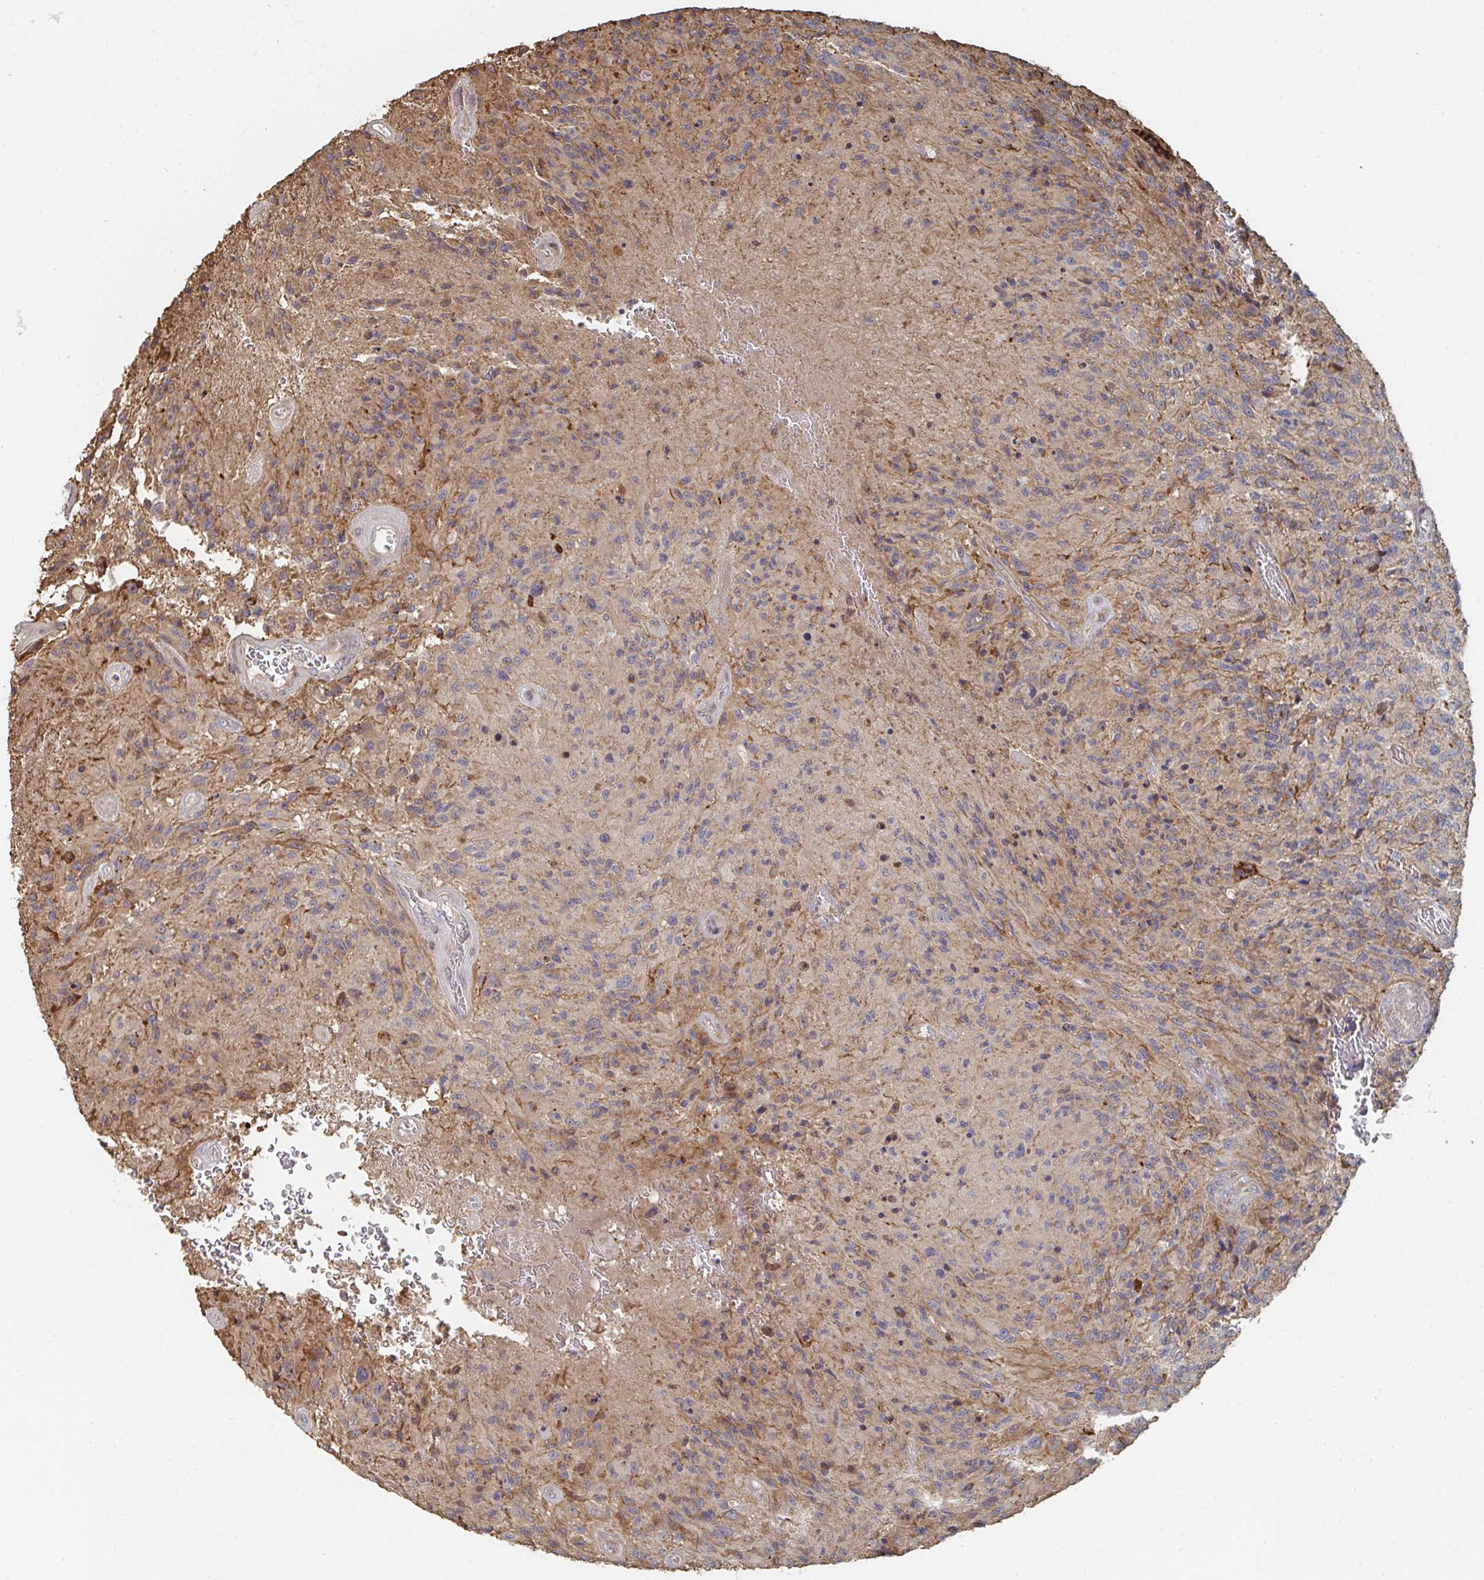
{"staining": {"intensity": "negative", "quantity": "none", "location": "none"}, "tissue": "glioma", "cell_type": "Tumor cells", "image_type": "cancer", "snomed": [{"axis": "morphology", "description": "Normal tissue, NOS"}, {"axis": "morphology", "description": "Glioma, malignant, High grade"}, {"axis": "topography", "description": "Cerebral cortex"}], "caption": "The IHC image has no significant staining in tumor cells of glioma tissue.", "gene": "PTEN", "patient": {"sex": "male", "age": 56}}